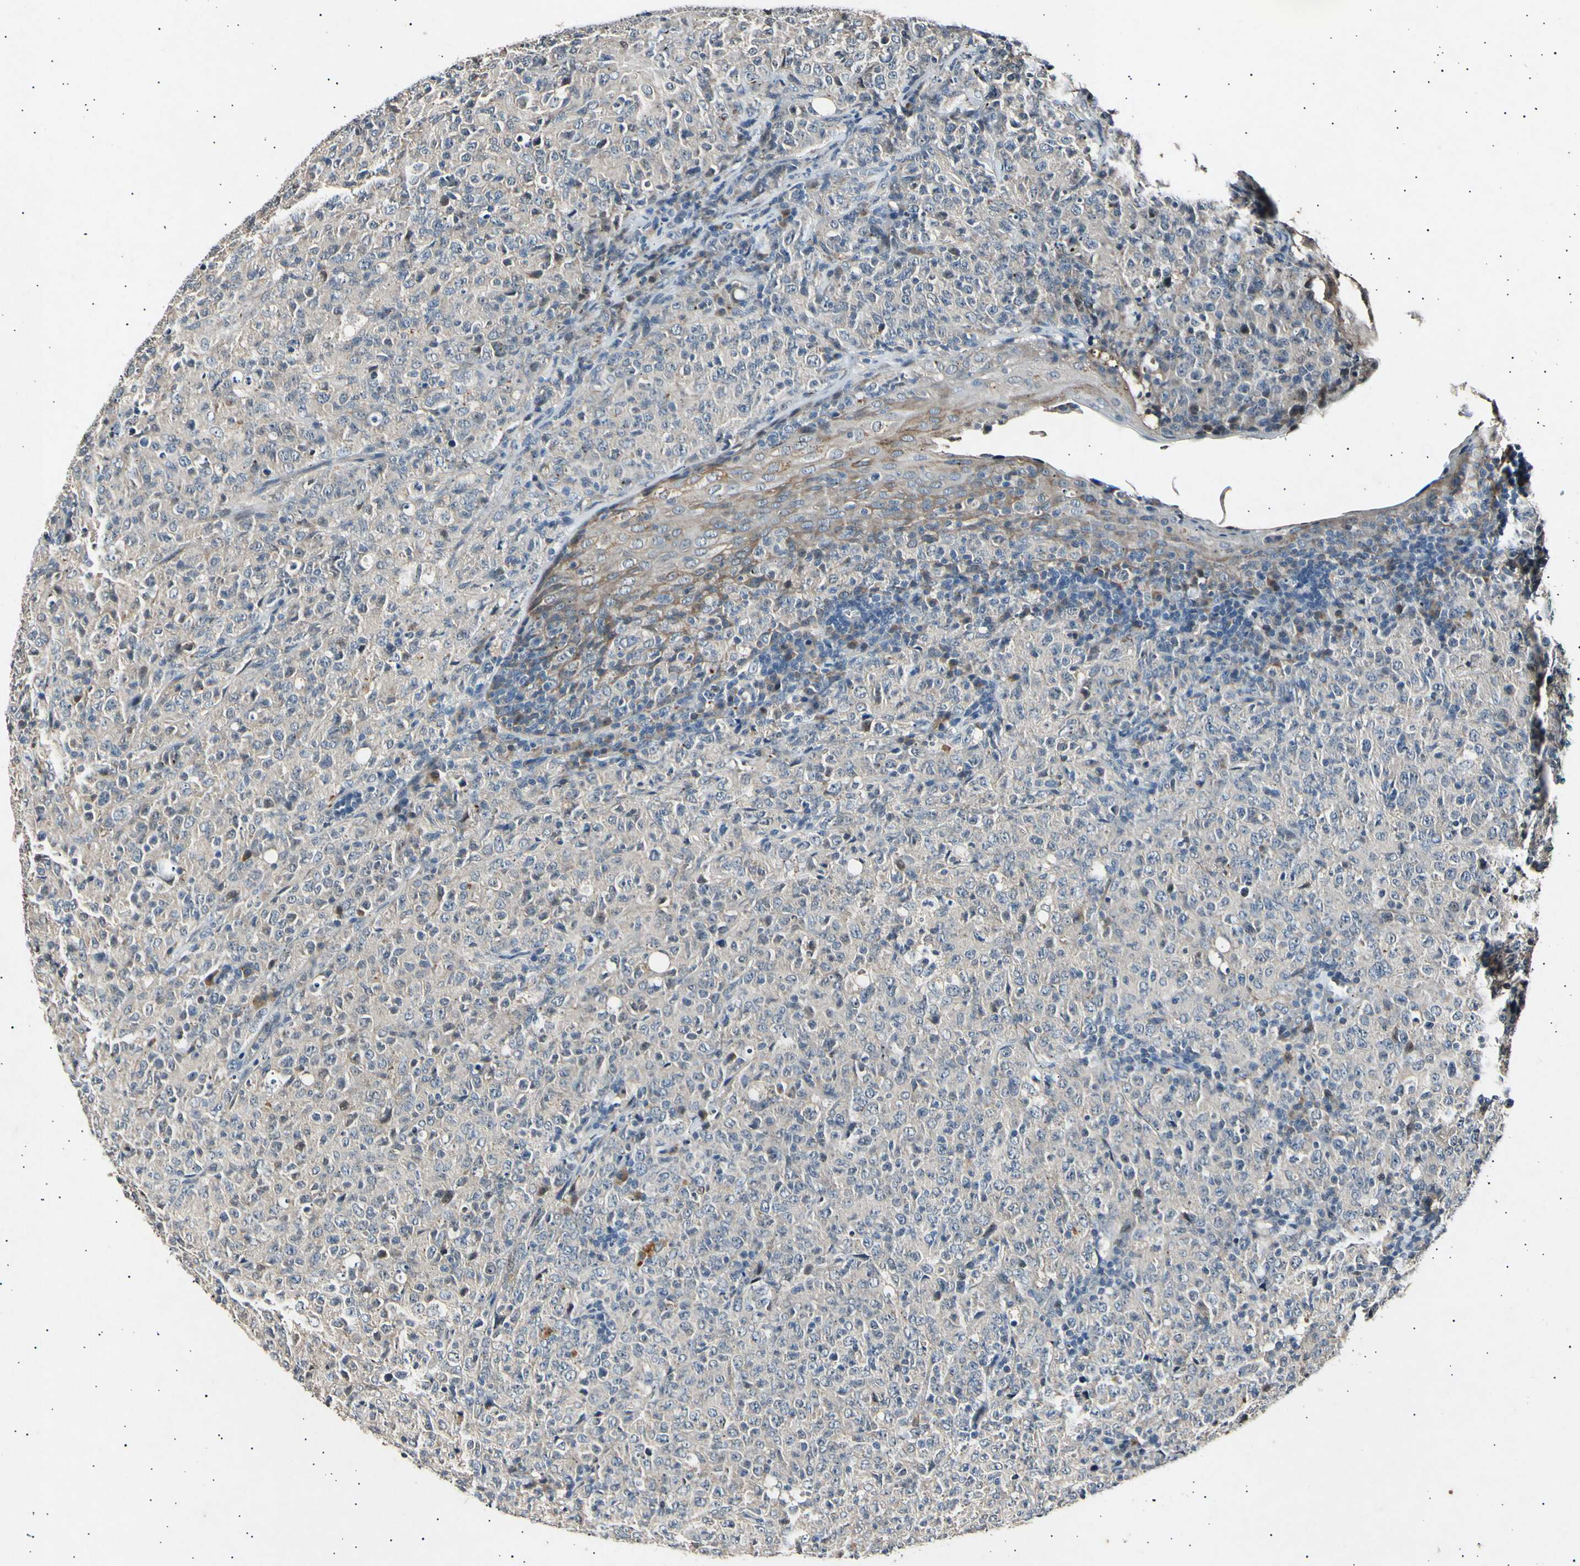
{"staining": {"intensity": "negative", "quantity": "none", "location": "none"}, "tissue": "lymphoma", "cell_type": "Tumor cells", "image_type": "cancer", "snomed": [{"axis": "morphology", "description": "Malignant lymphoma, non-Hodgkin's type, High grade"}, {"axis": "topography", "description": "Tonsil"}], "caption": "Tumor cells show no significant protein expression in lymphoma.", "gene": "ADCY3", "patient": {"sex": "female", "age": 36}}